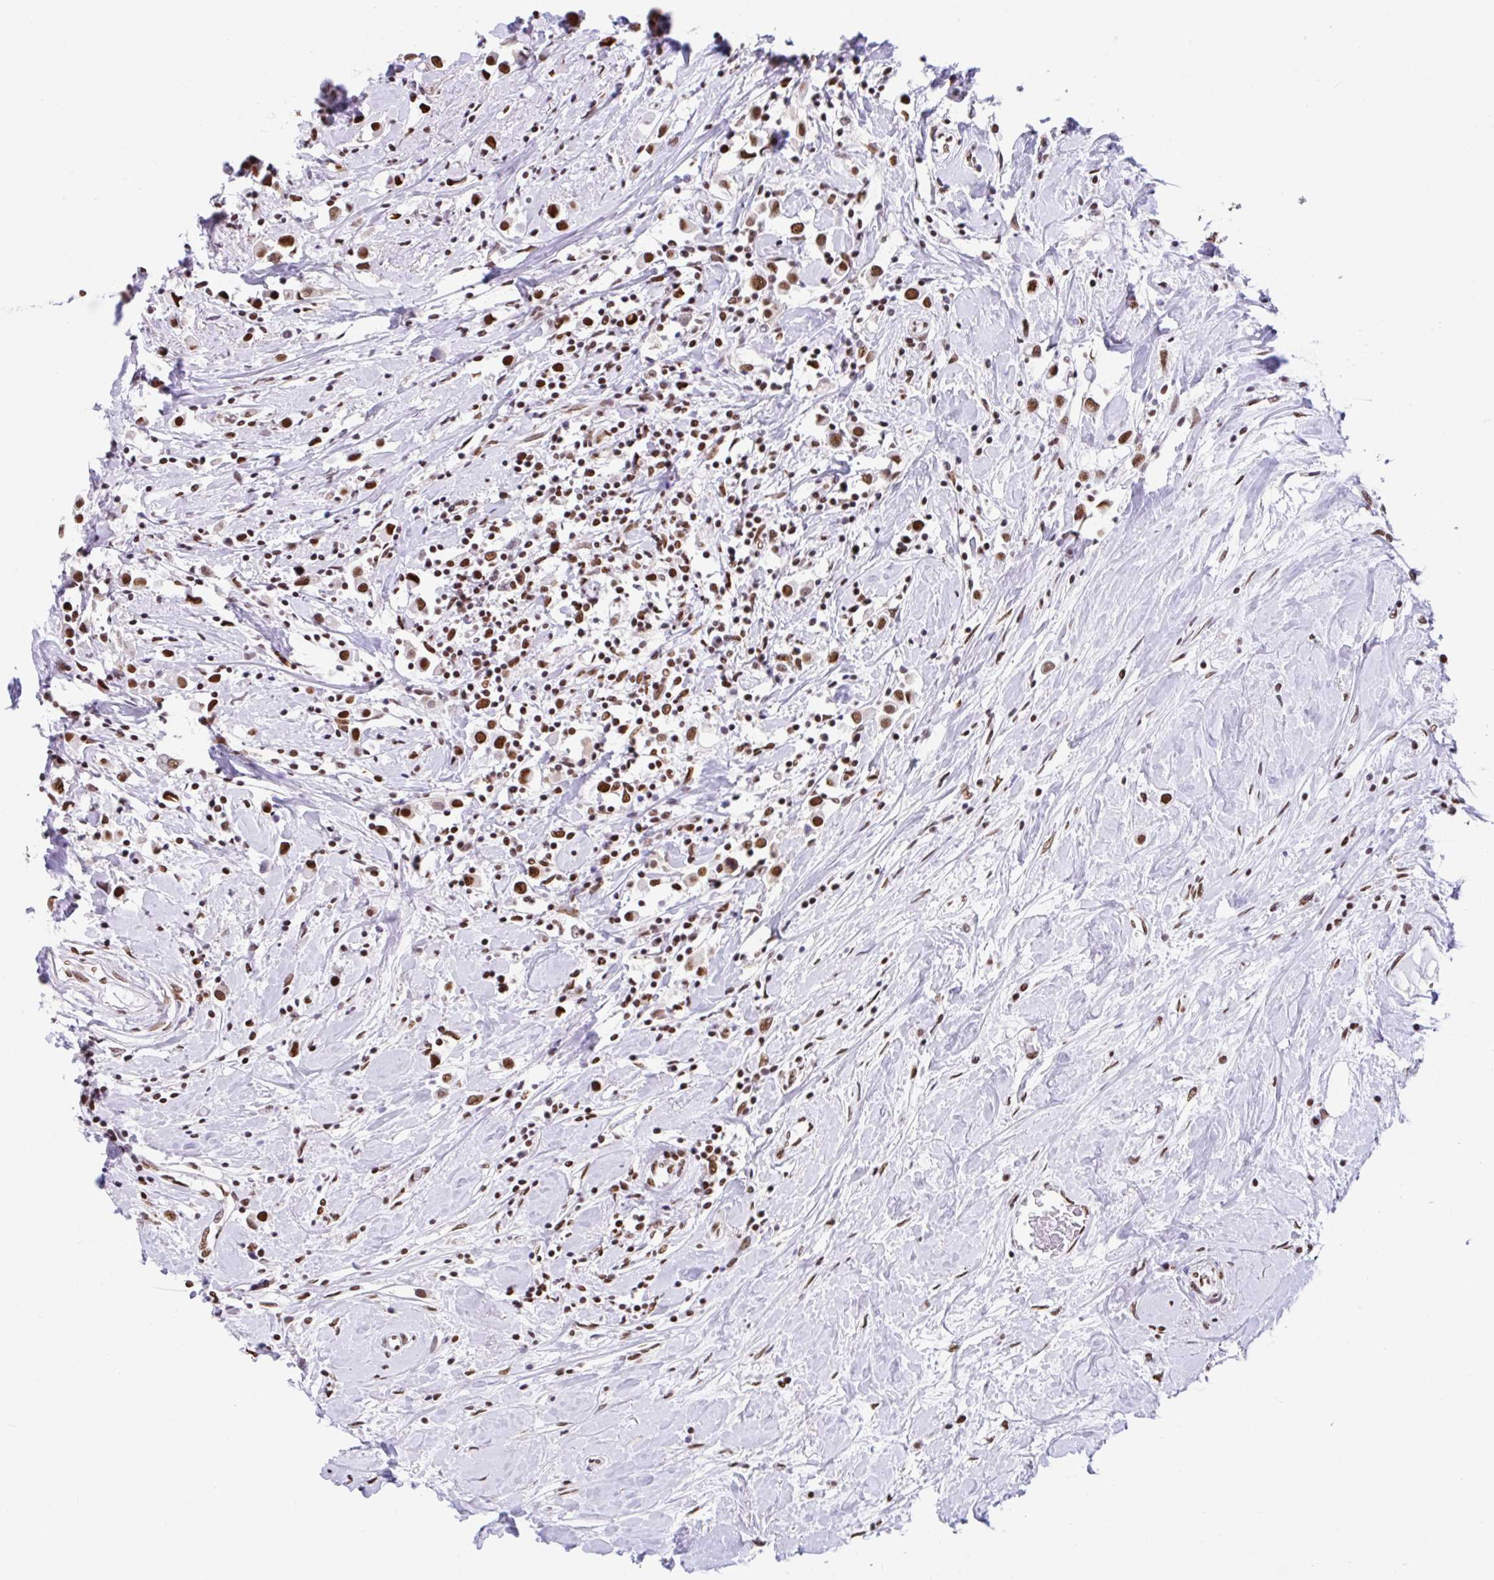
{"staining": {"intensity": "strong", "quantity": ">75%", "location": "nuclear"}, "tissue": "breast cancer", "cell_type": "Tumor cells", "image_type": "cancer", "snomed": [{"axis": "morphology", "description": "Duct carcinoma"}, {"axis": "topography", "description": "Breast"}], "caption": "Breast invasive ductal carcinoma stained for a protein (brown) shows strong nuclear positive positivity in about >75% of tumor cells.", "gene": "KHDRBS1", "patient": {"sex": "female", "age": 61}}